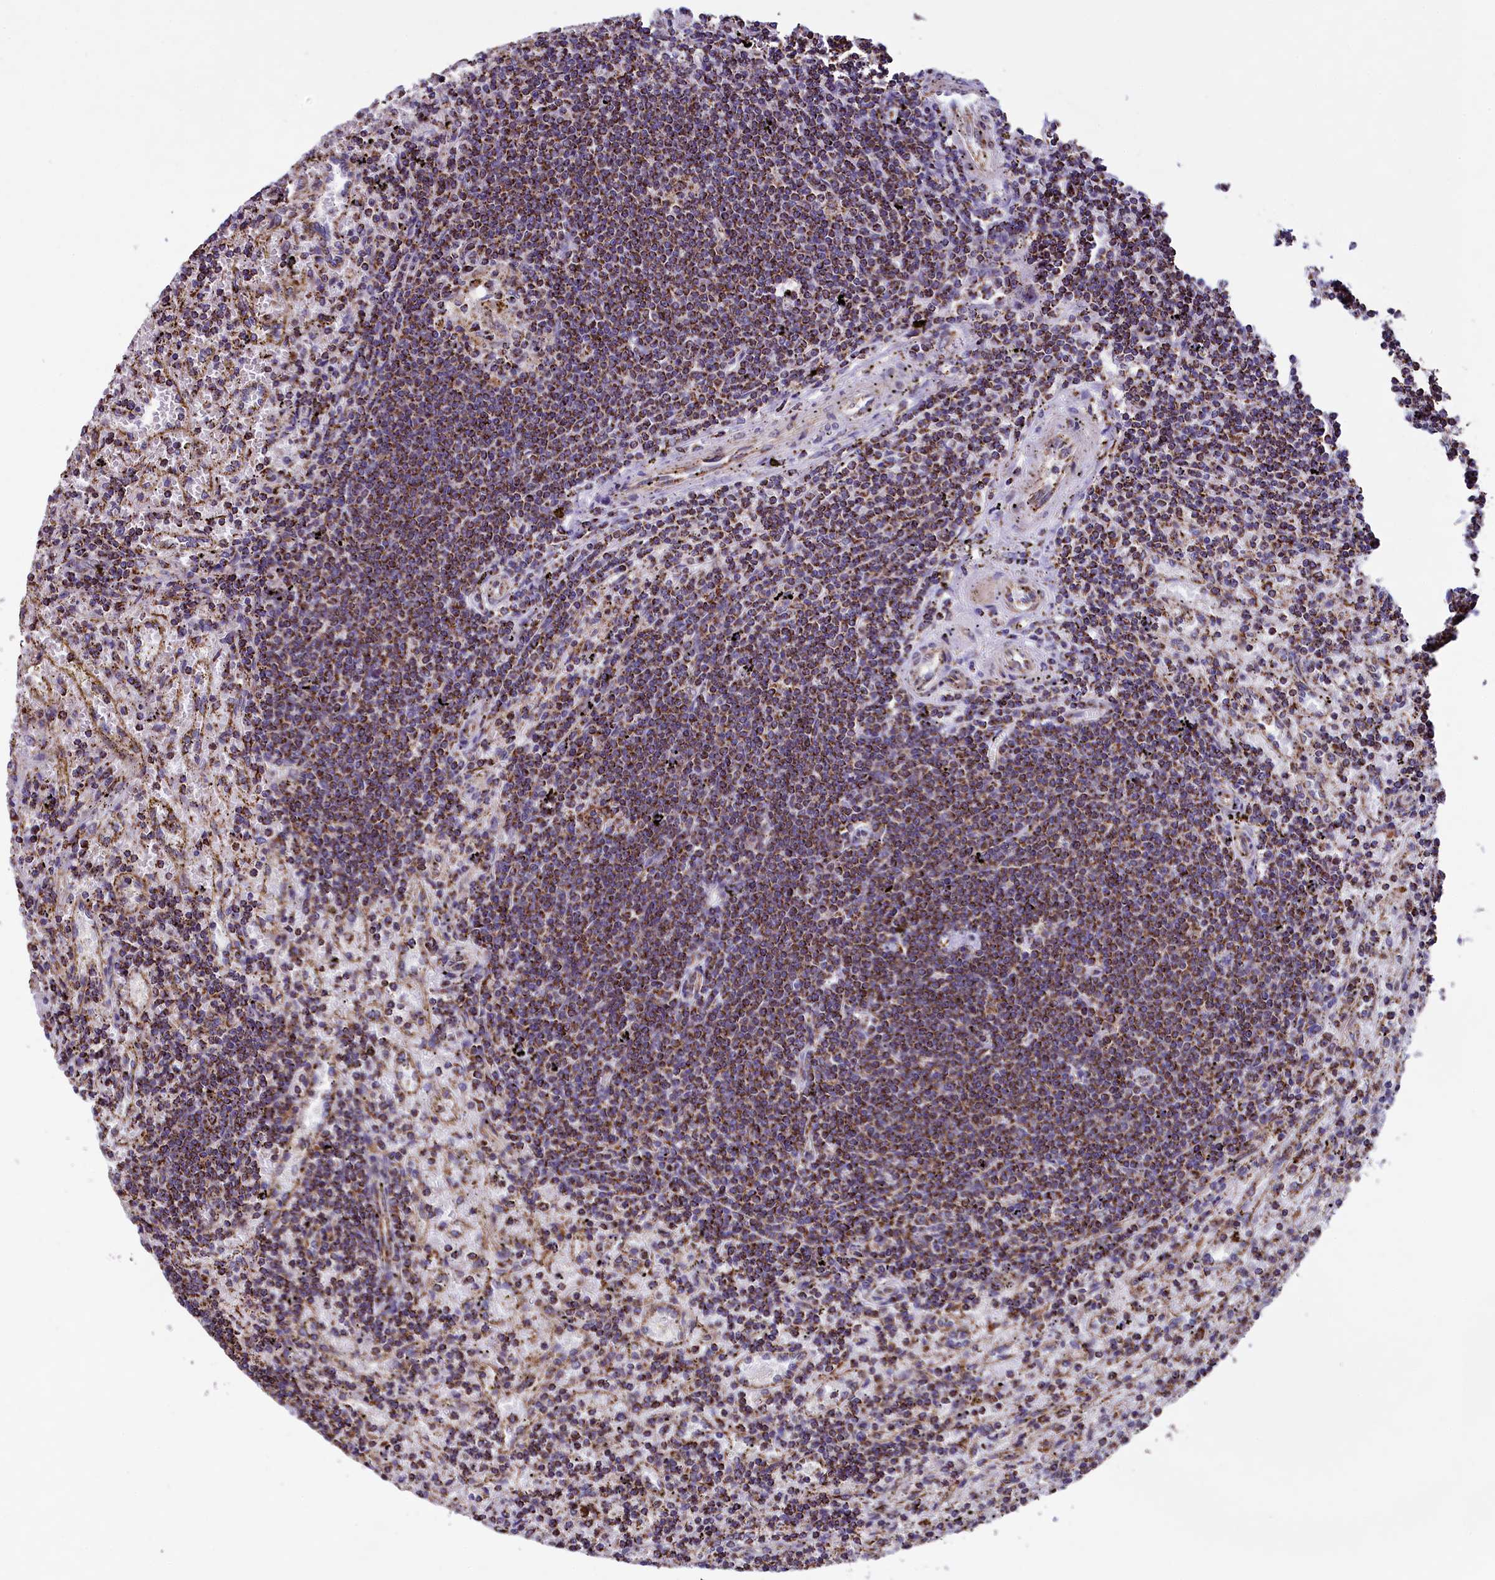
{"staining": {"intensity": "moderate", "quantity": "25%-75%", "location": "cytoplasmic/membranous"}, "tissue": "lymphoma", "cell_type": "Tumor cells", "image_type": "cancer", "snomed": [{"axis": "morphology", "description": "Malignant lymphoma, non-Hodgkin's type, Low grade"}, {"axis": "topography", "description": "Spleen"}], "caption": "Low-grade malignant lymphoma, non-Hodgkin's type stained with DAB (3,3'-diaminobenzidine) immunohistochemistry (IHC) shows medium levels of moderate cytoplasmic/membranous expression in approximately 25%-75% of tumor cells. The staining is performed using DAB brown chromogen to label protein expression. The nuclei are counter-stained blue using hematoxylin.", "gene": "KLC2", "patient": {"sex": "male", "age": 76}}